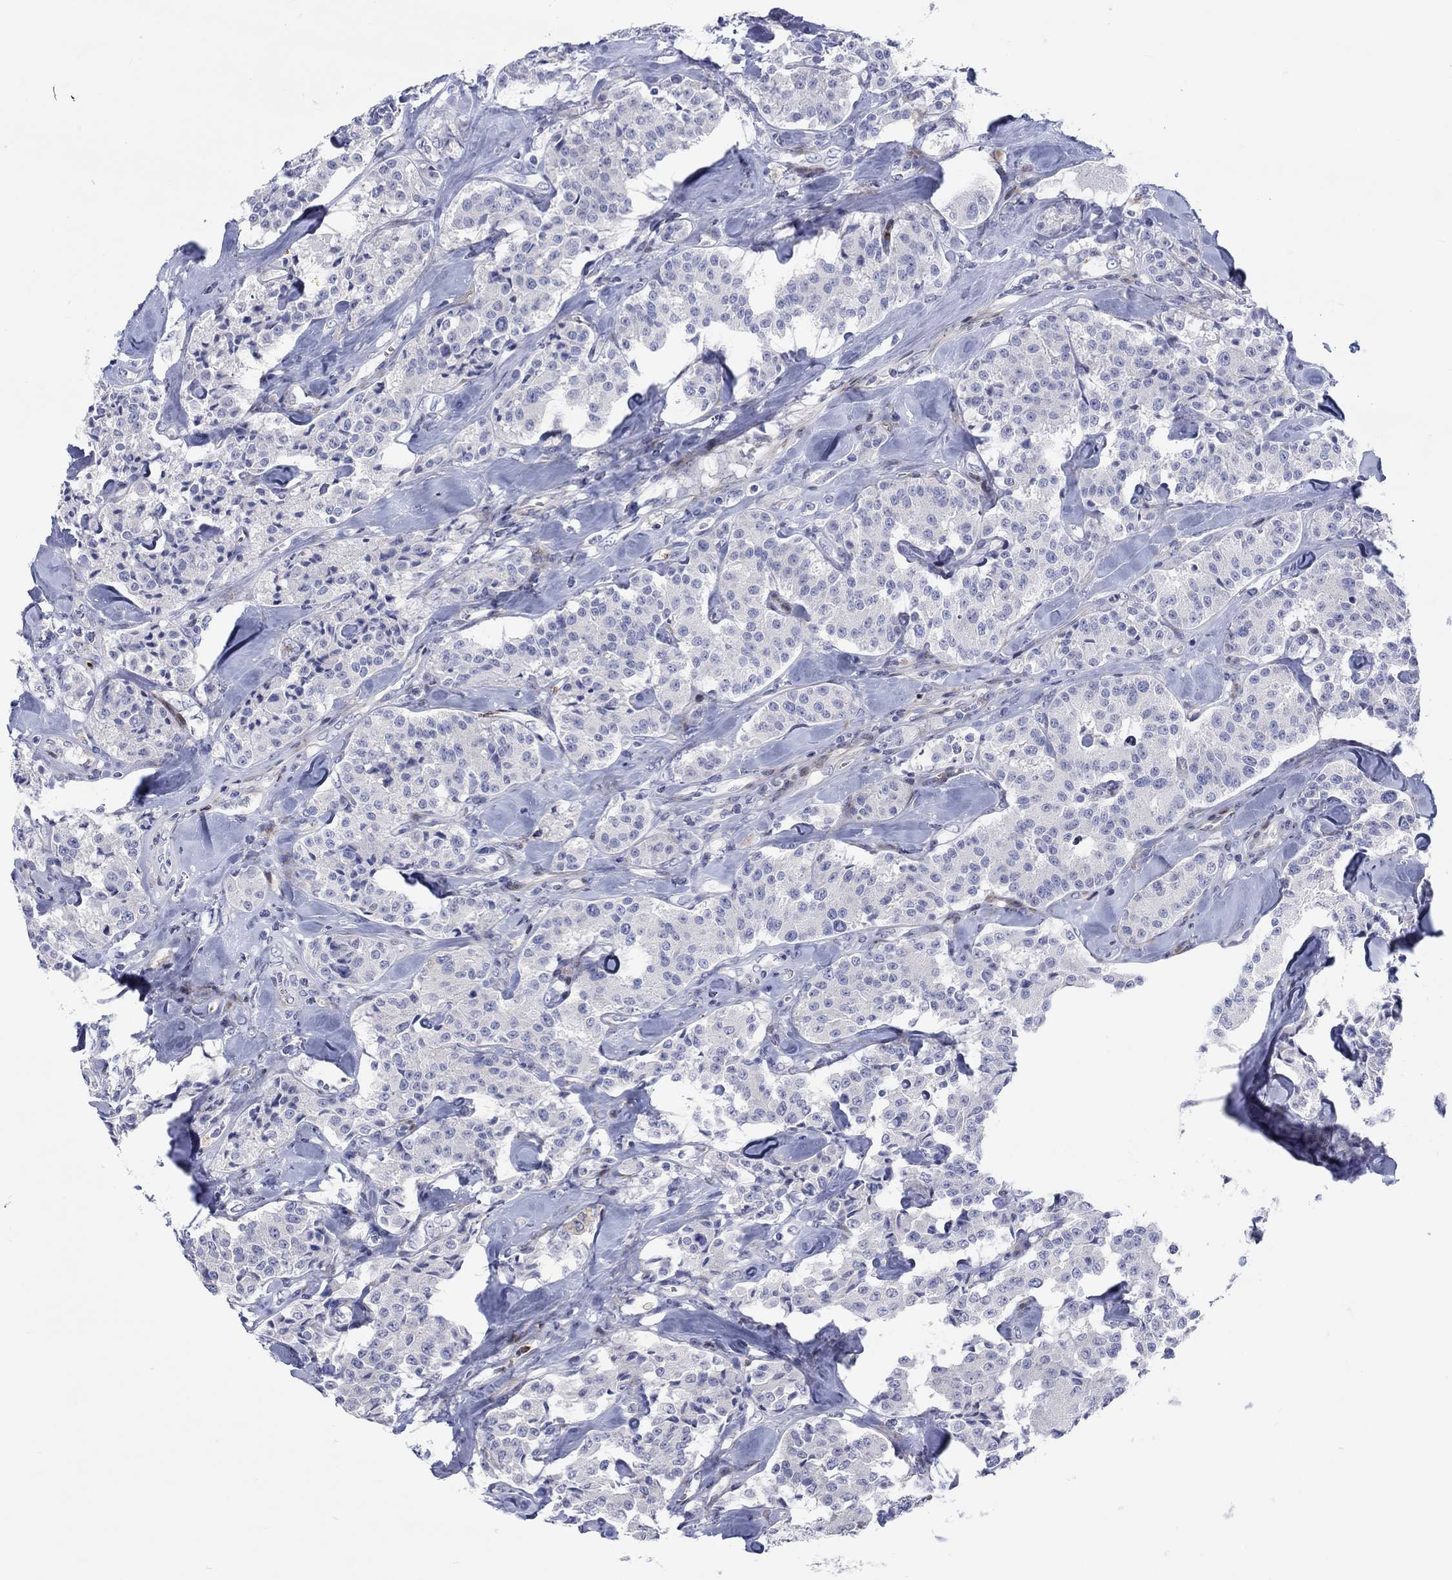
{"staining": {"intensity": "negative", "quantity": "none", "location": "none"}, "tissue": "carcinoid", "cell_type": "Tumor cells", "image_type": "cancer", "snomed": [{"axis": "morphology", "description": "Carcinoid, malignant, NOS"}, {"axis": "topography", "description": "Pancreas"}], "caption": "The micrograph displays no staining of tumor cells in malignant carcinoid.", "gene": "ARHGAP36", "patient": {"sex": "male", "age": 41}}